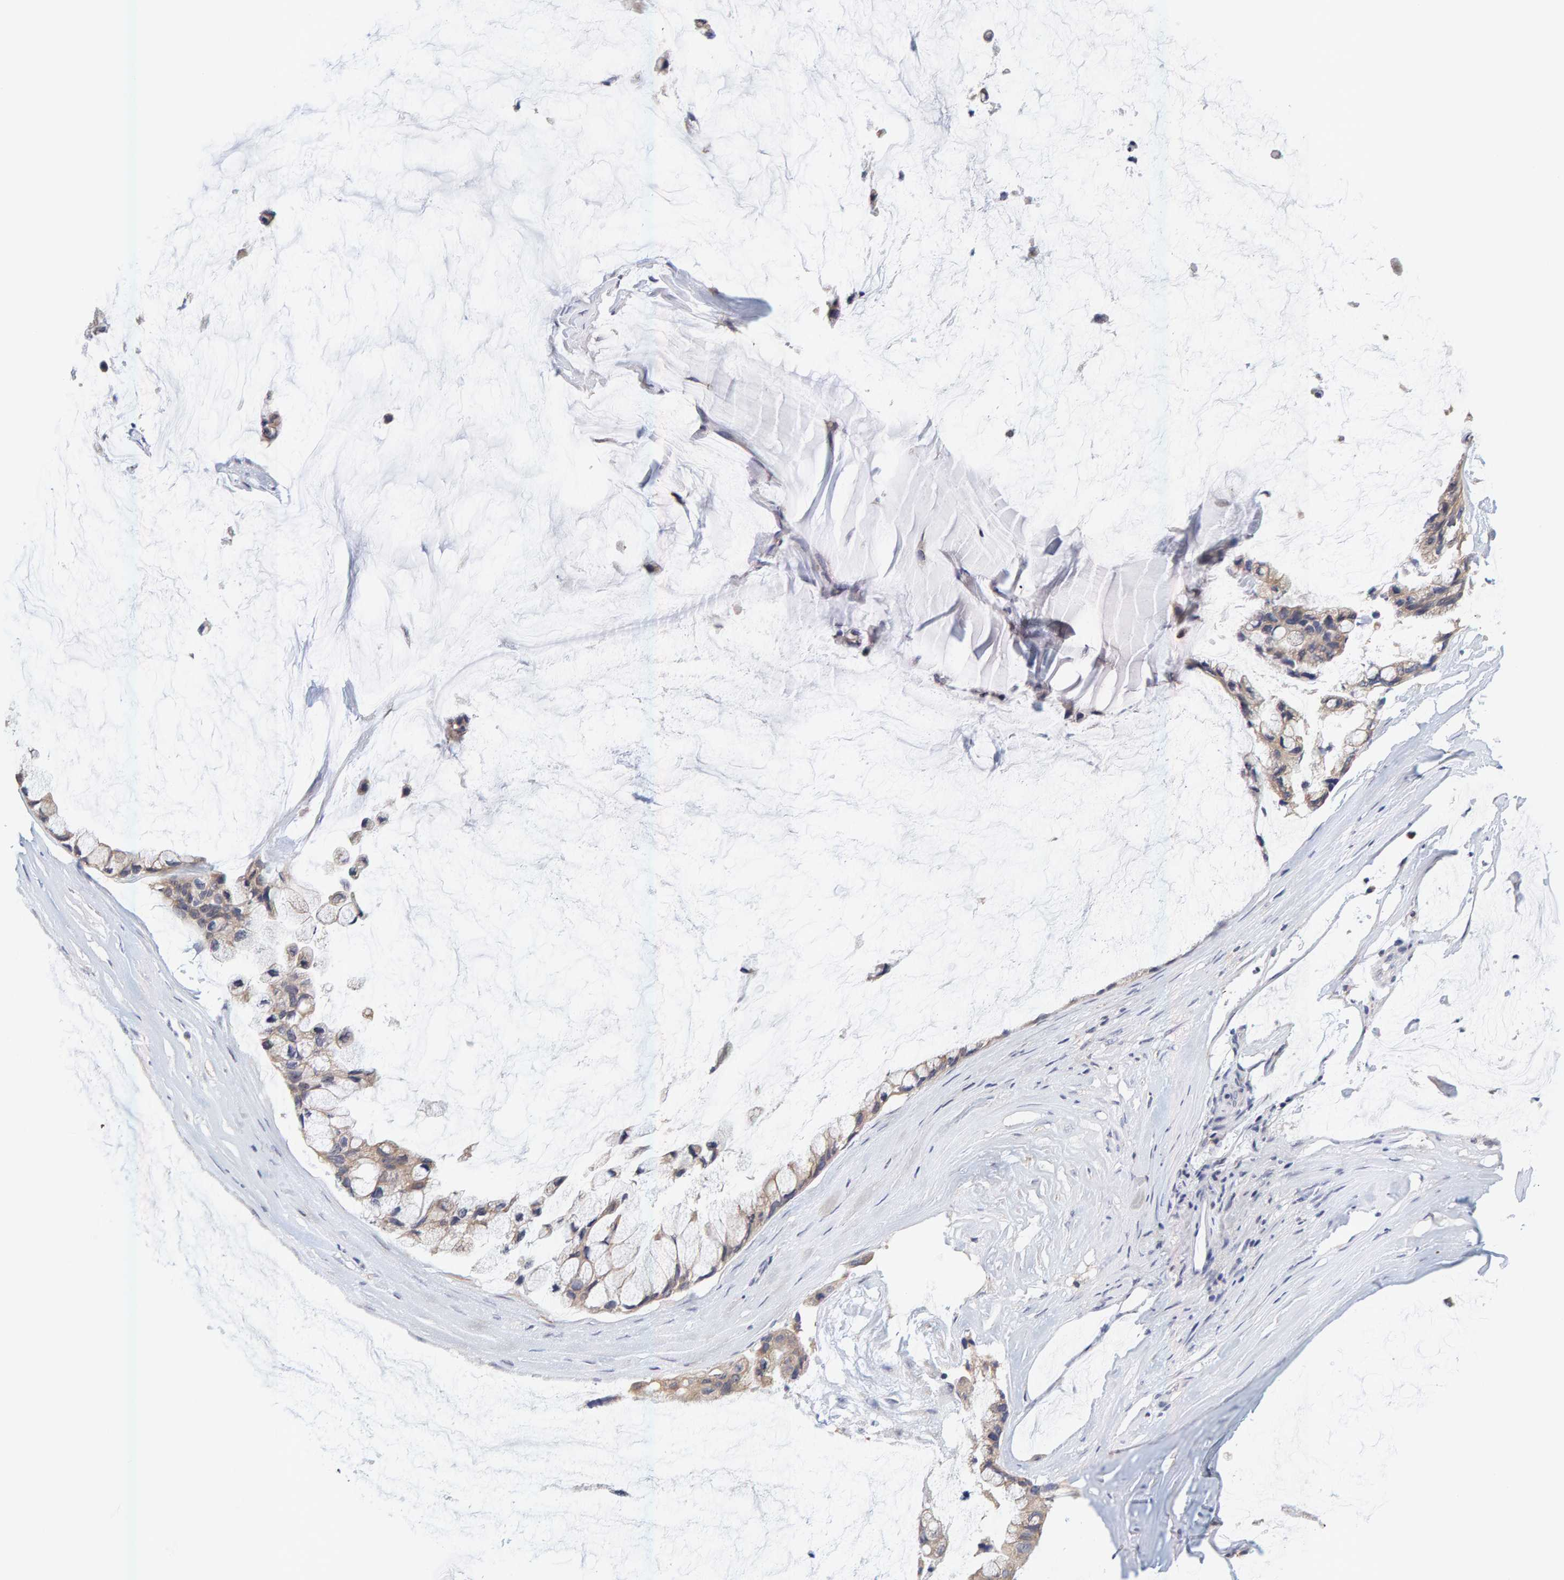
{"staining": {"intensity": "weak", "quantity": ">75%", "location": "cytoplasmic/membranous"}, "tissue": "ovarian cancer", "cell_type": "Tumor cells", "image_type": "cancer", "snomed": [{"axis": "morphology", "description": "Cystadenocarcinoma, mucinous, NOS"}, {"axis": "topography", "description": "Ovary"}], "caption": "High-magnification brightfield microscopy of ovarian cancer stained with DAB (3,3'-diaminobenzidine) (brown) and counterstained with hematoxylin (blue). tumor cells exhibit weak cytoplasmic/membranous expression is present in approximately>75% of cells.", "gene": "SGPL1", "patient": {"sex": "female", "age": 39}}